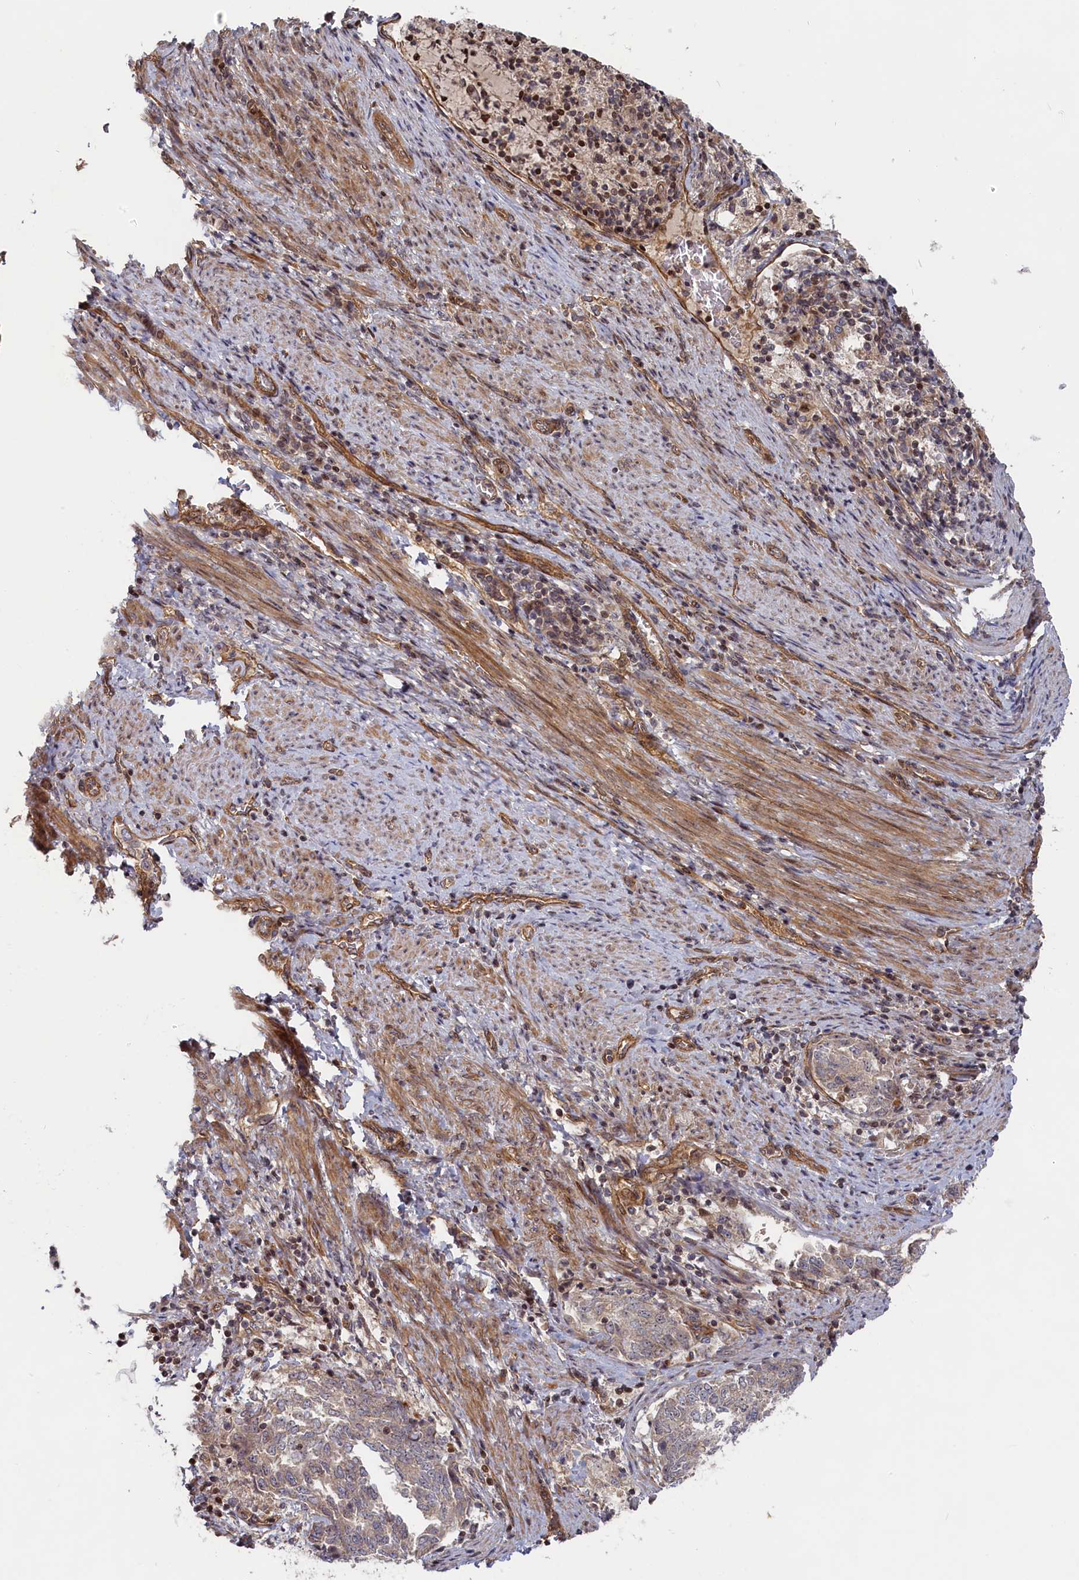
{"staining": {"intensity": "moderate", "quantity": "25%-75%", "location": "cytoplasmic/membranous"}, "tissue": "endometrial cancer", "cell_type": "Tumor cells", "image_type": "cancer", "snomed": [{"axis": "morphology", "description": "Adenocarcinoma, NOS"}, {"axis": "topography", "description": "Endometrium"}], "caption": "The micrograph reveals immunohistochemical staining of endometrial cancer. There is moderate cytoplasmic/membranous positivity is seen in approximately 25%-75% of tumor cells. (Brightfield microscopy of DAB IHC at high magnification).", "gene": "CEP44", "patient": {"sex": "female", "age": 80}}